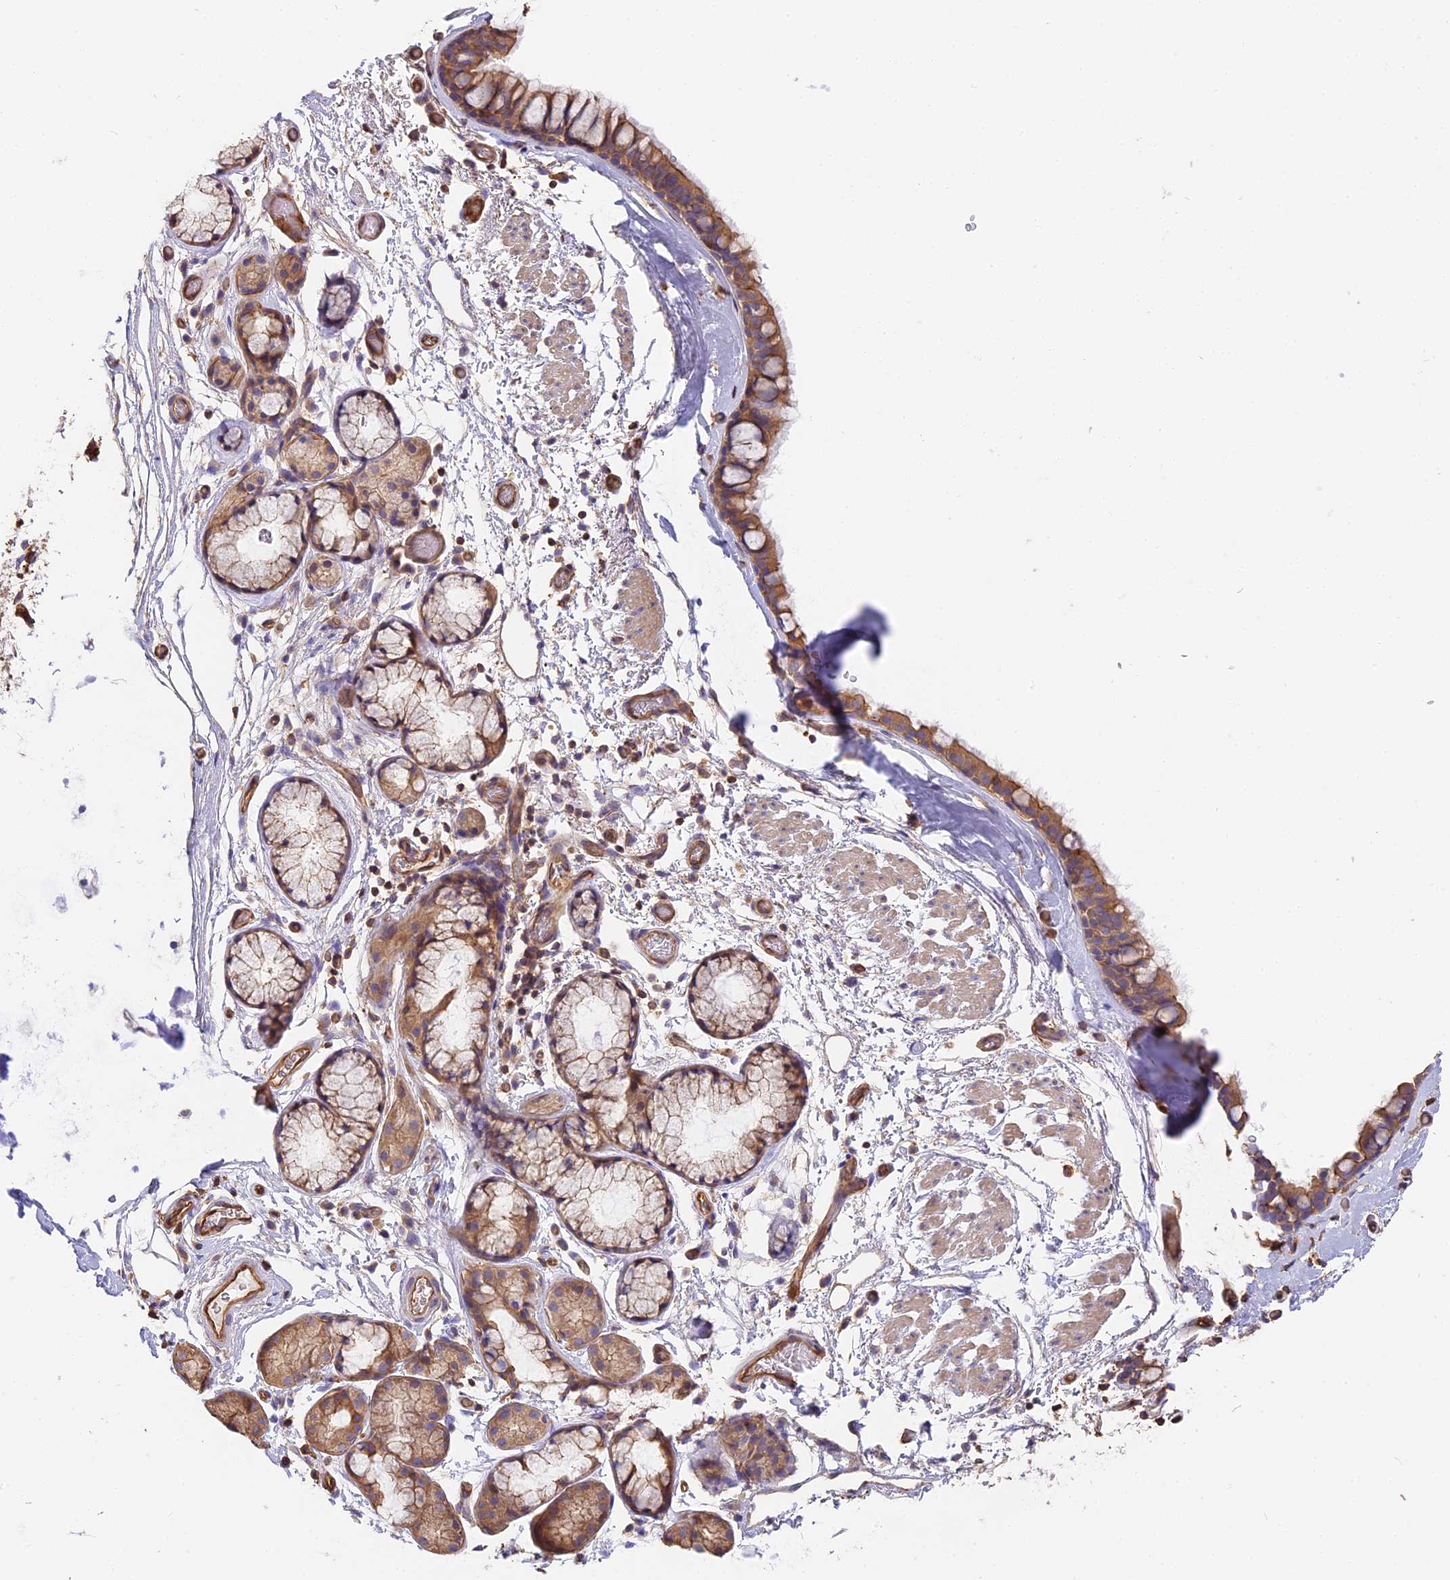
{"staining": {"intensity": "moderate", "quantity": ">75%", "location": "cytoplasmic/membranous"}, "tissue": "bronchus", "cell_type": "Respiratory epithelial cells", "image_type": "normal", "snomed": [{"axis": "morphology", "description": "Normal tissue, NOS"}, {"axis": "topography", "description": "Bronchus"}], "caption": "Immunohistochemical staining of benign human bronchus exhibits moderate cytoplasmic/membranous protein positivity in about >75% of respiratory epithelial cells.", "gene": "VPS18", "patient": {"sex": "male", "age": 65}}